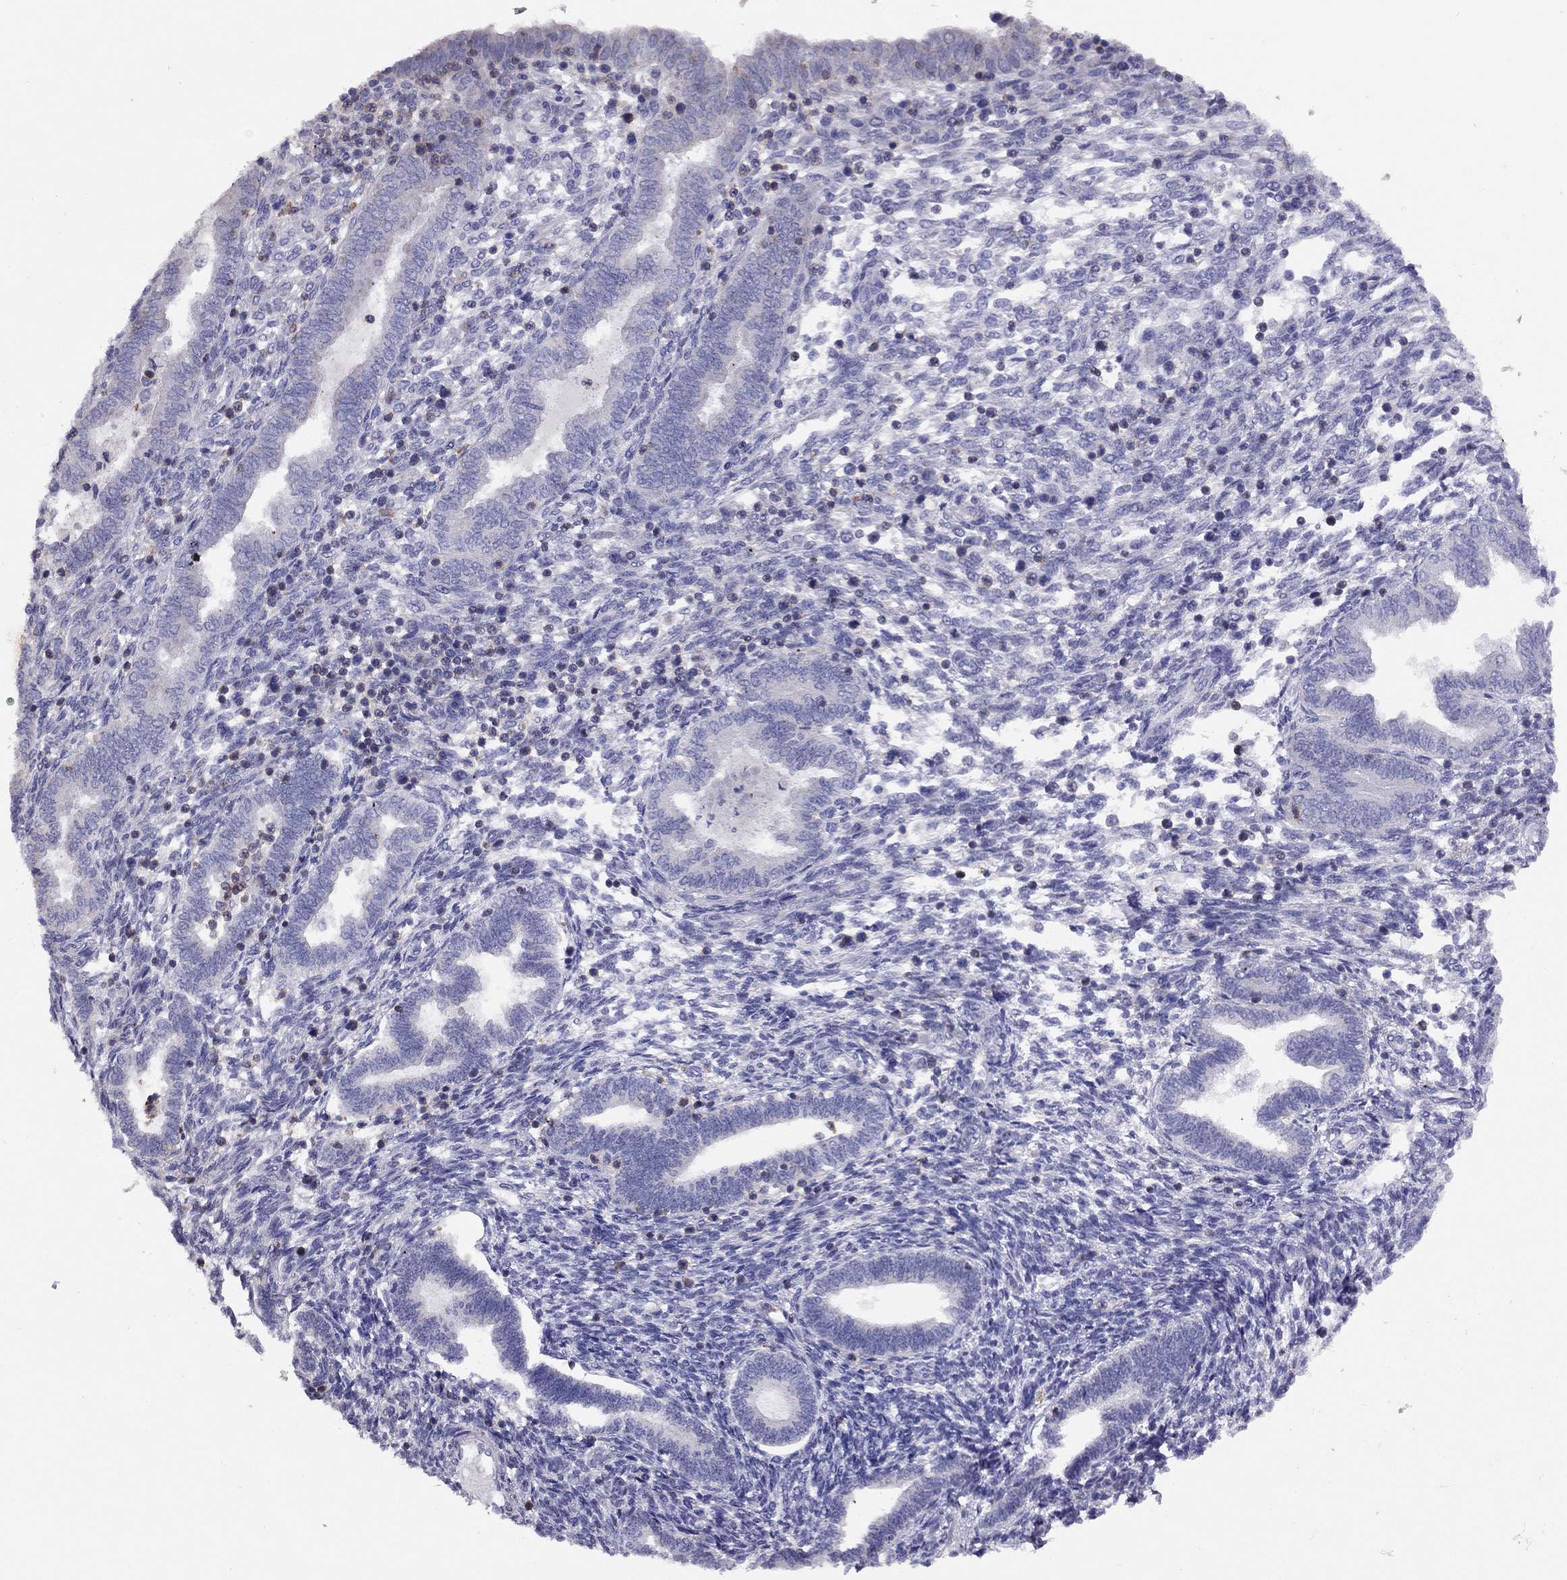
{"staining": {"intensity": "negative", "quantity": "none", "location": "none"}, "tissue": "endometrium", "cell_type": "Cells in endometrial stroma", "image_type": "normal", "snomed": [{"axis": "morphology", "description": "Normal tissue, NOS"}, {"axis": "topography", "description": "Endometrium"}], "caption": "Endometrium was stained to show a protein in brown. There is no significant positivity in cells in endometrial stroma. (DAB immunohistochemistry (IHC) visualized using brightfield microscopy, high magnification).", "gene": "CITED1", "patient": {"sex": "female", "age": 42}}